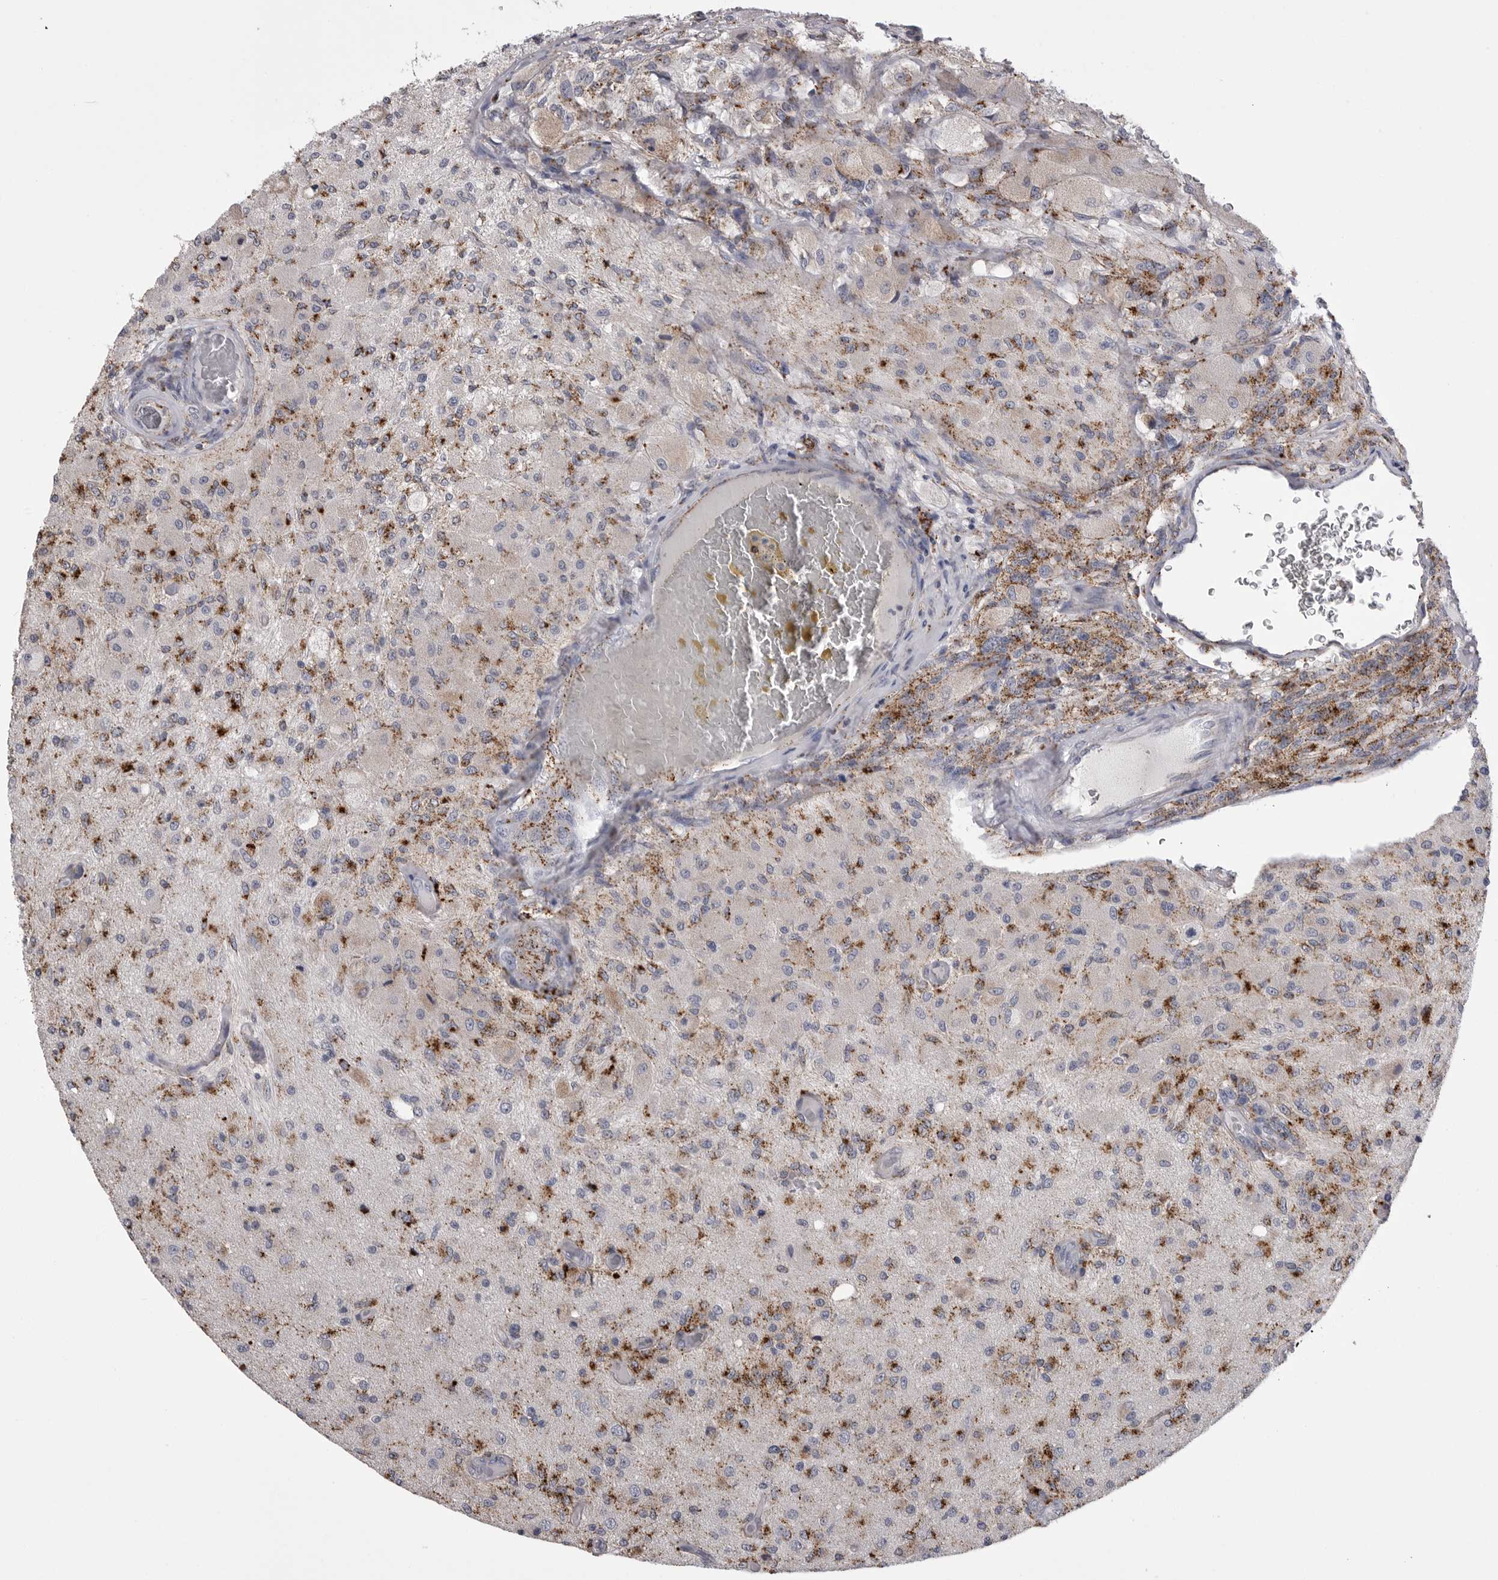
{"staining": {"intensity": "strong", "quantity": "25%-75%", "location": "cytoplasmic/membranous"}, "tissue": "glioma", "cell_type": "Tumor cells", "image_type": "cancer", "snomed": [{"axis": "morphology", "description": "Normal tissue, NOS"}, {"axis": "morphology", "description": "Glioma, malignant, High grade"}, {"axis": "topography", "description": "Cerebral cortex"}], "caption": "High-power microscopy captured an immunohistochemistry (IHC) image of malignant high-grade glioma, revealing strong cytoplasmic/membranous staining in approximately 25%-75% of tumor cells.", "gene": "PSPN", "patient": {"sex": "male", "age": 77}}